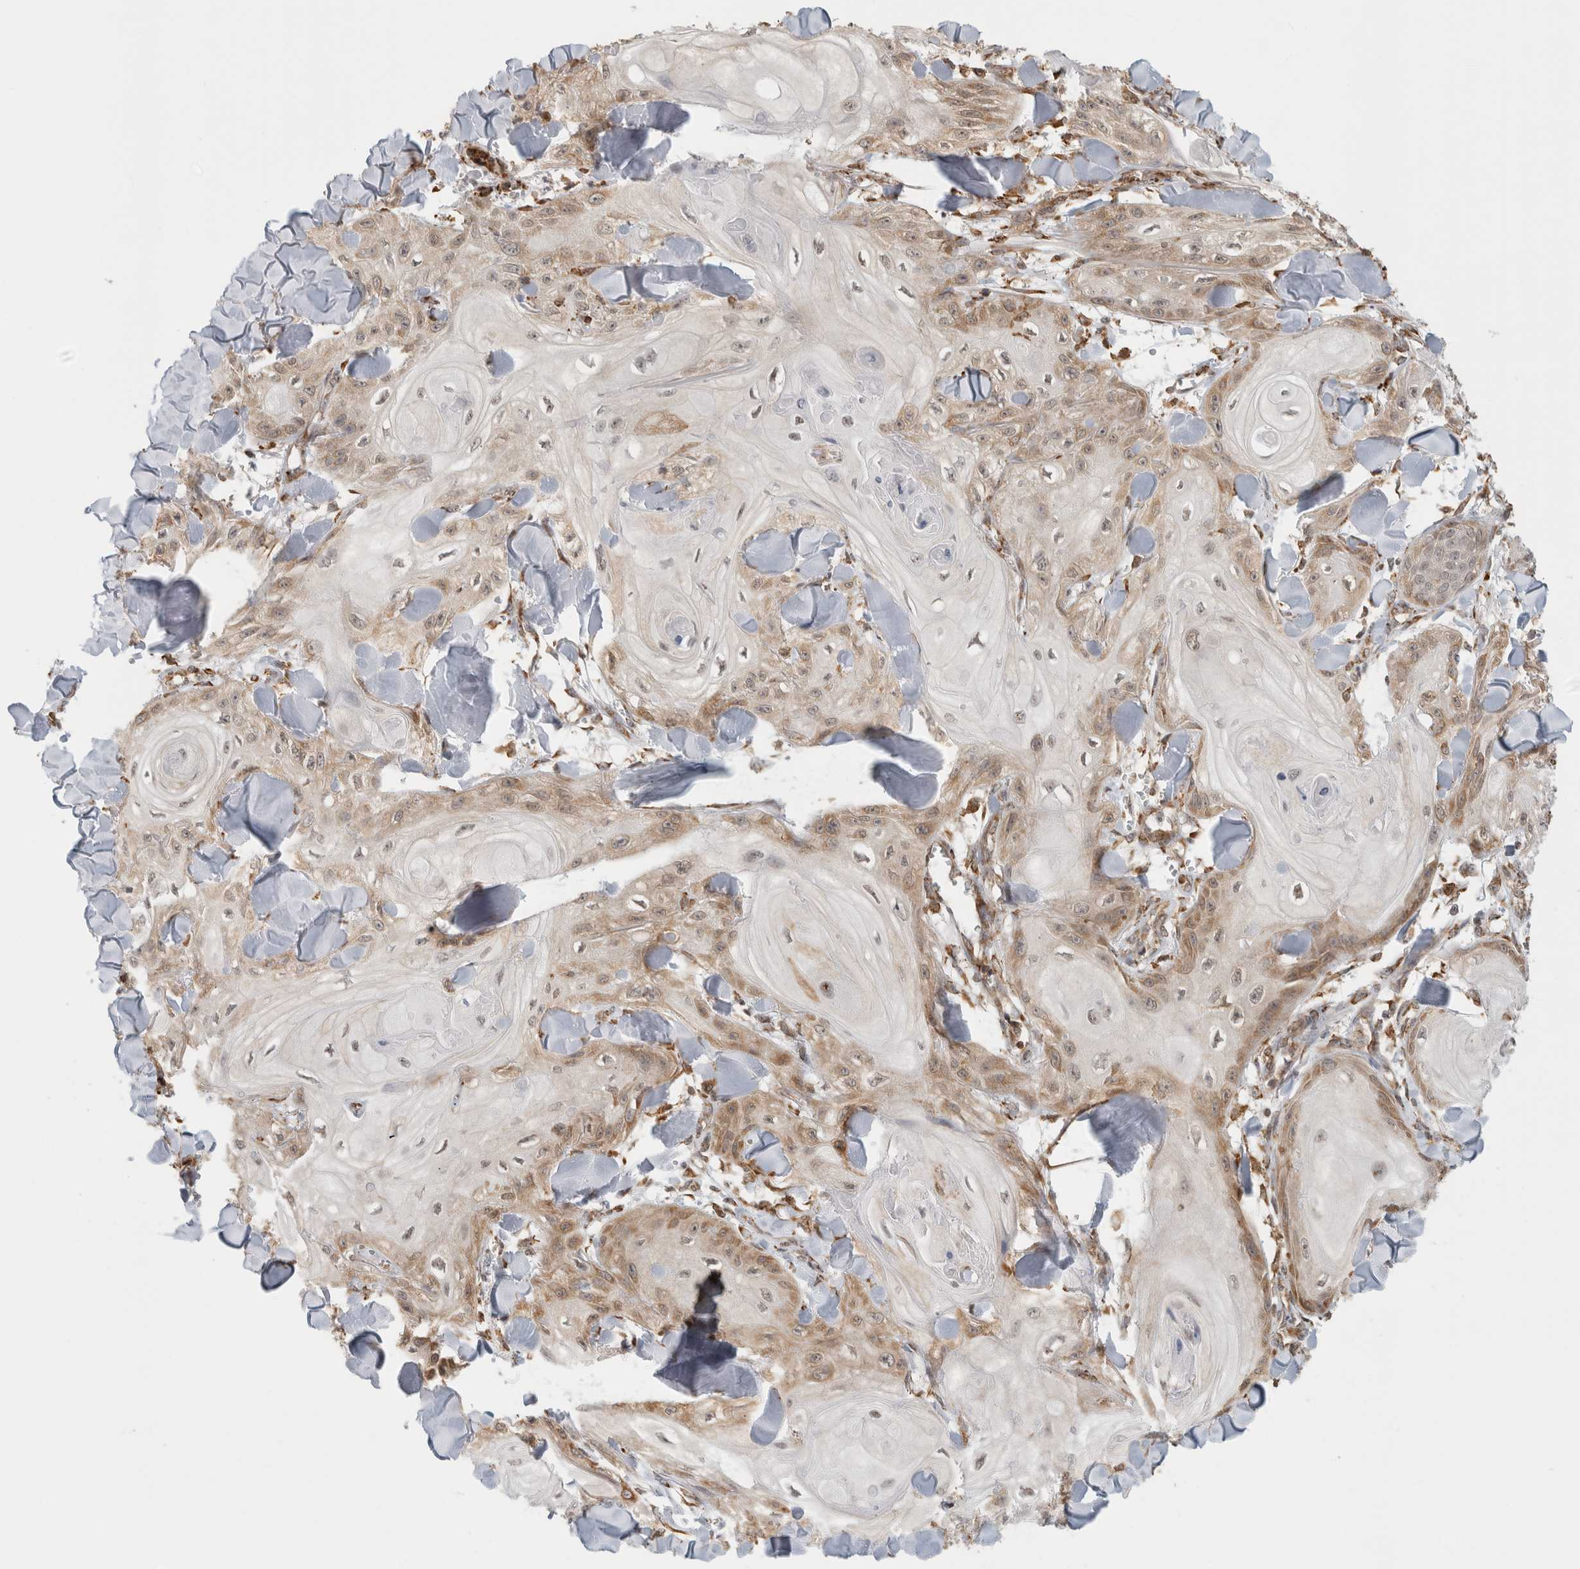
{"staining": {"intensity": "weak", "quantity": "25%-75%", "location": "cytoplasmic/membranous"}, "tissue": "skin cancer", "cell_type": "Tumor cells", "image_type": "cancer", "snomed": [{"axis": "morphology", "description": "Squamous cell carcinoma, NOS"}, {"axis": "topography", "description": "Skin"}], "caption": "A low amount of weak cytoplasmic/membranous expression is appreciated in approximately 25%-75% of tumor cells in skin squamous cell carcinoma tissue.", "gene": "MS4A7", "patient": {"sex": "male", "age": 74}}